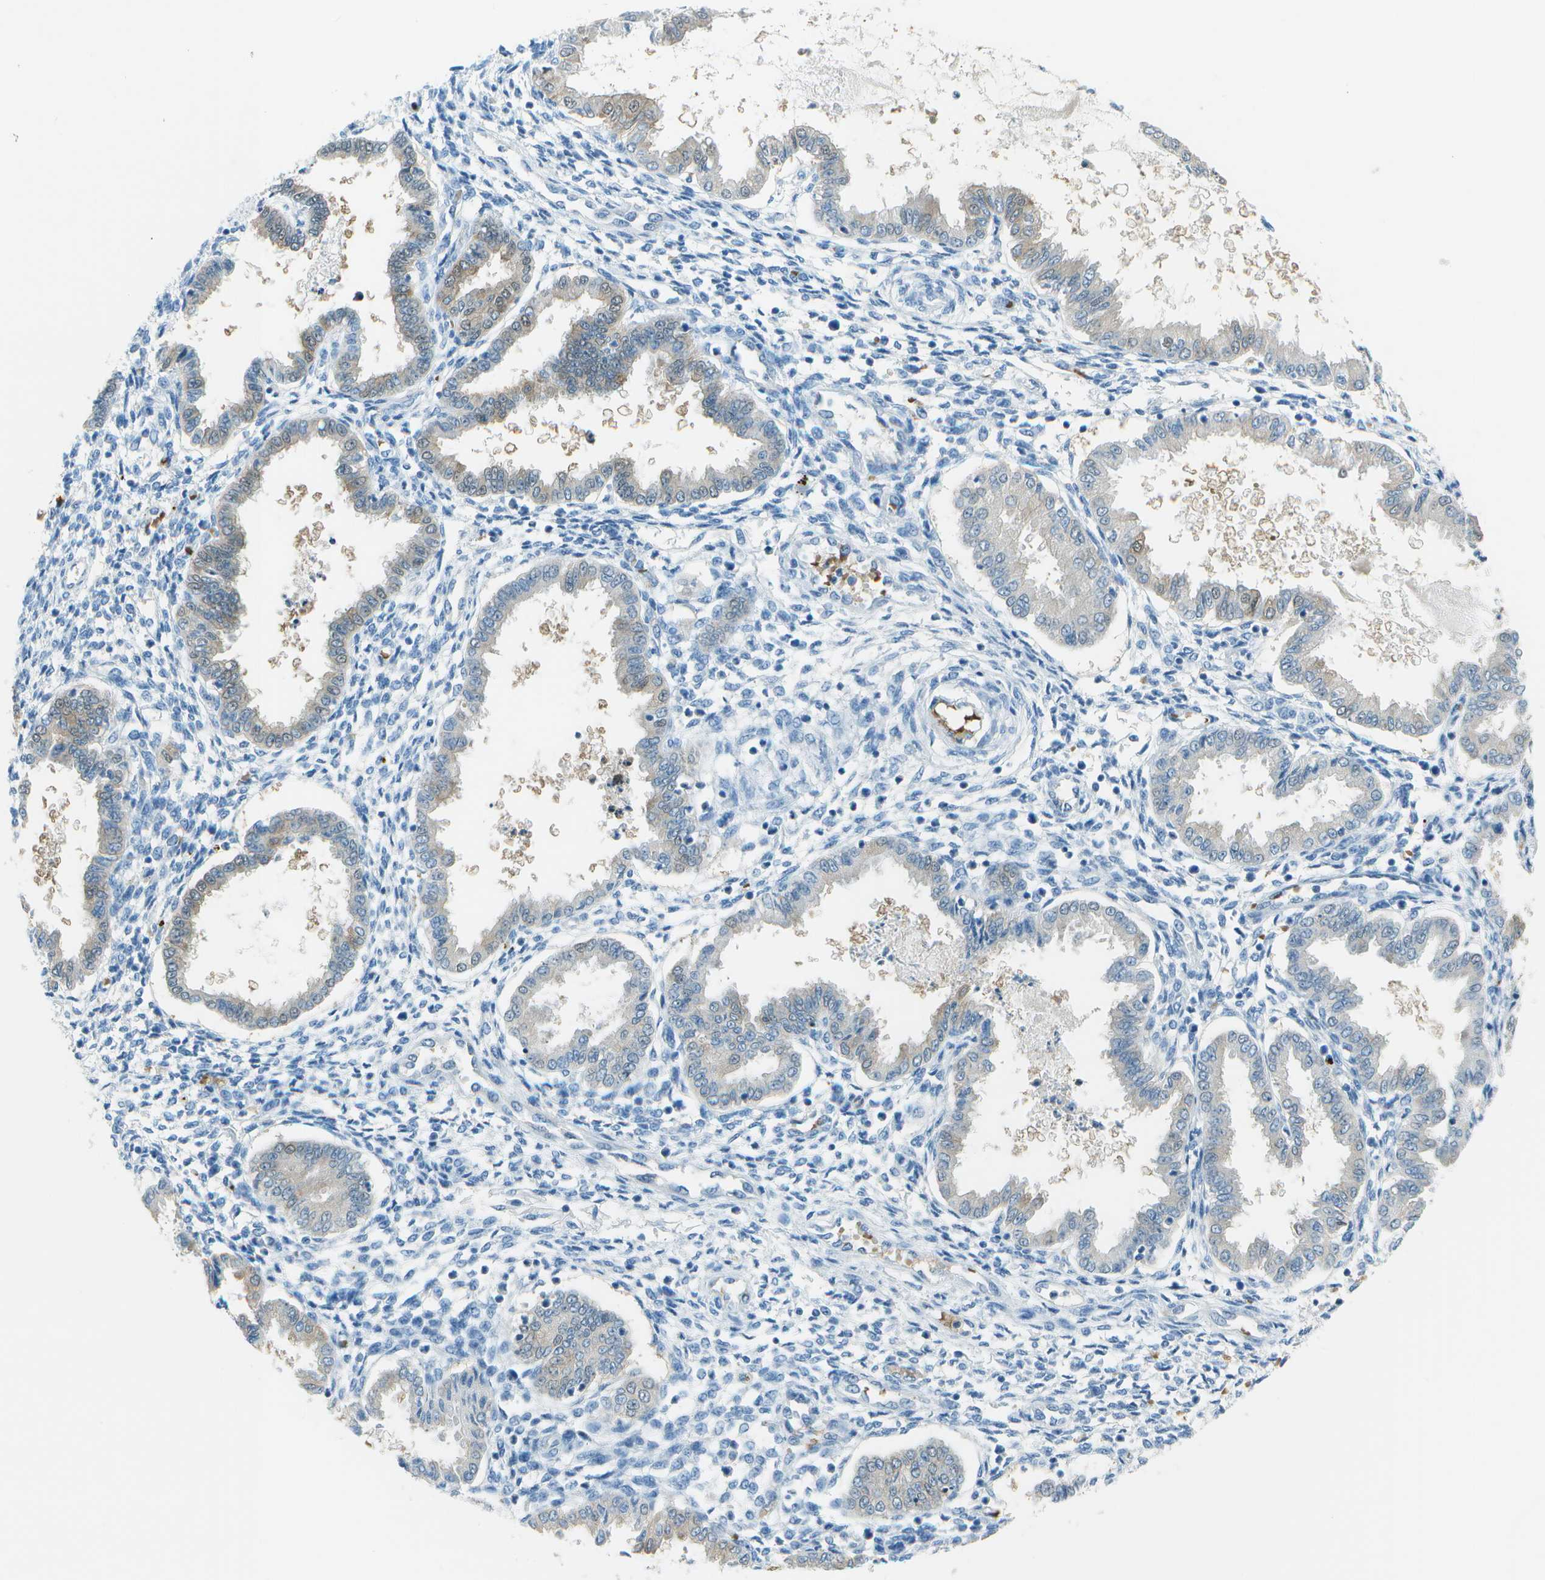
{"staining": {"intensity": "weak", "quantity": ">75%", "location": "cytoplasmic/membranous"}, "tissue": "endometrium", "cell_type": "Cells in endometrial stroma", "image_type": "normal", "snomed": [{"axis": "morphology", "description": "Normal tissue, NOS"}, {"axis": "topography", "description": "Endometrium"}], "caption": "DAB immunohistochemical staining of normal endometrium shows weak cytoplasmic/membranous protein staining in about >75% of cells in endometrial stroma.", "gene": "ASL", "patient": {"sex": "female", "age": 33}}